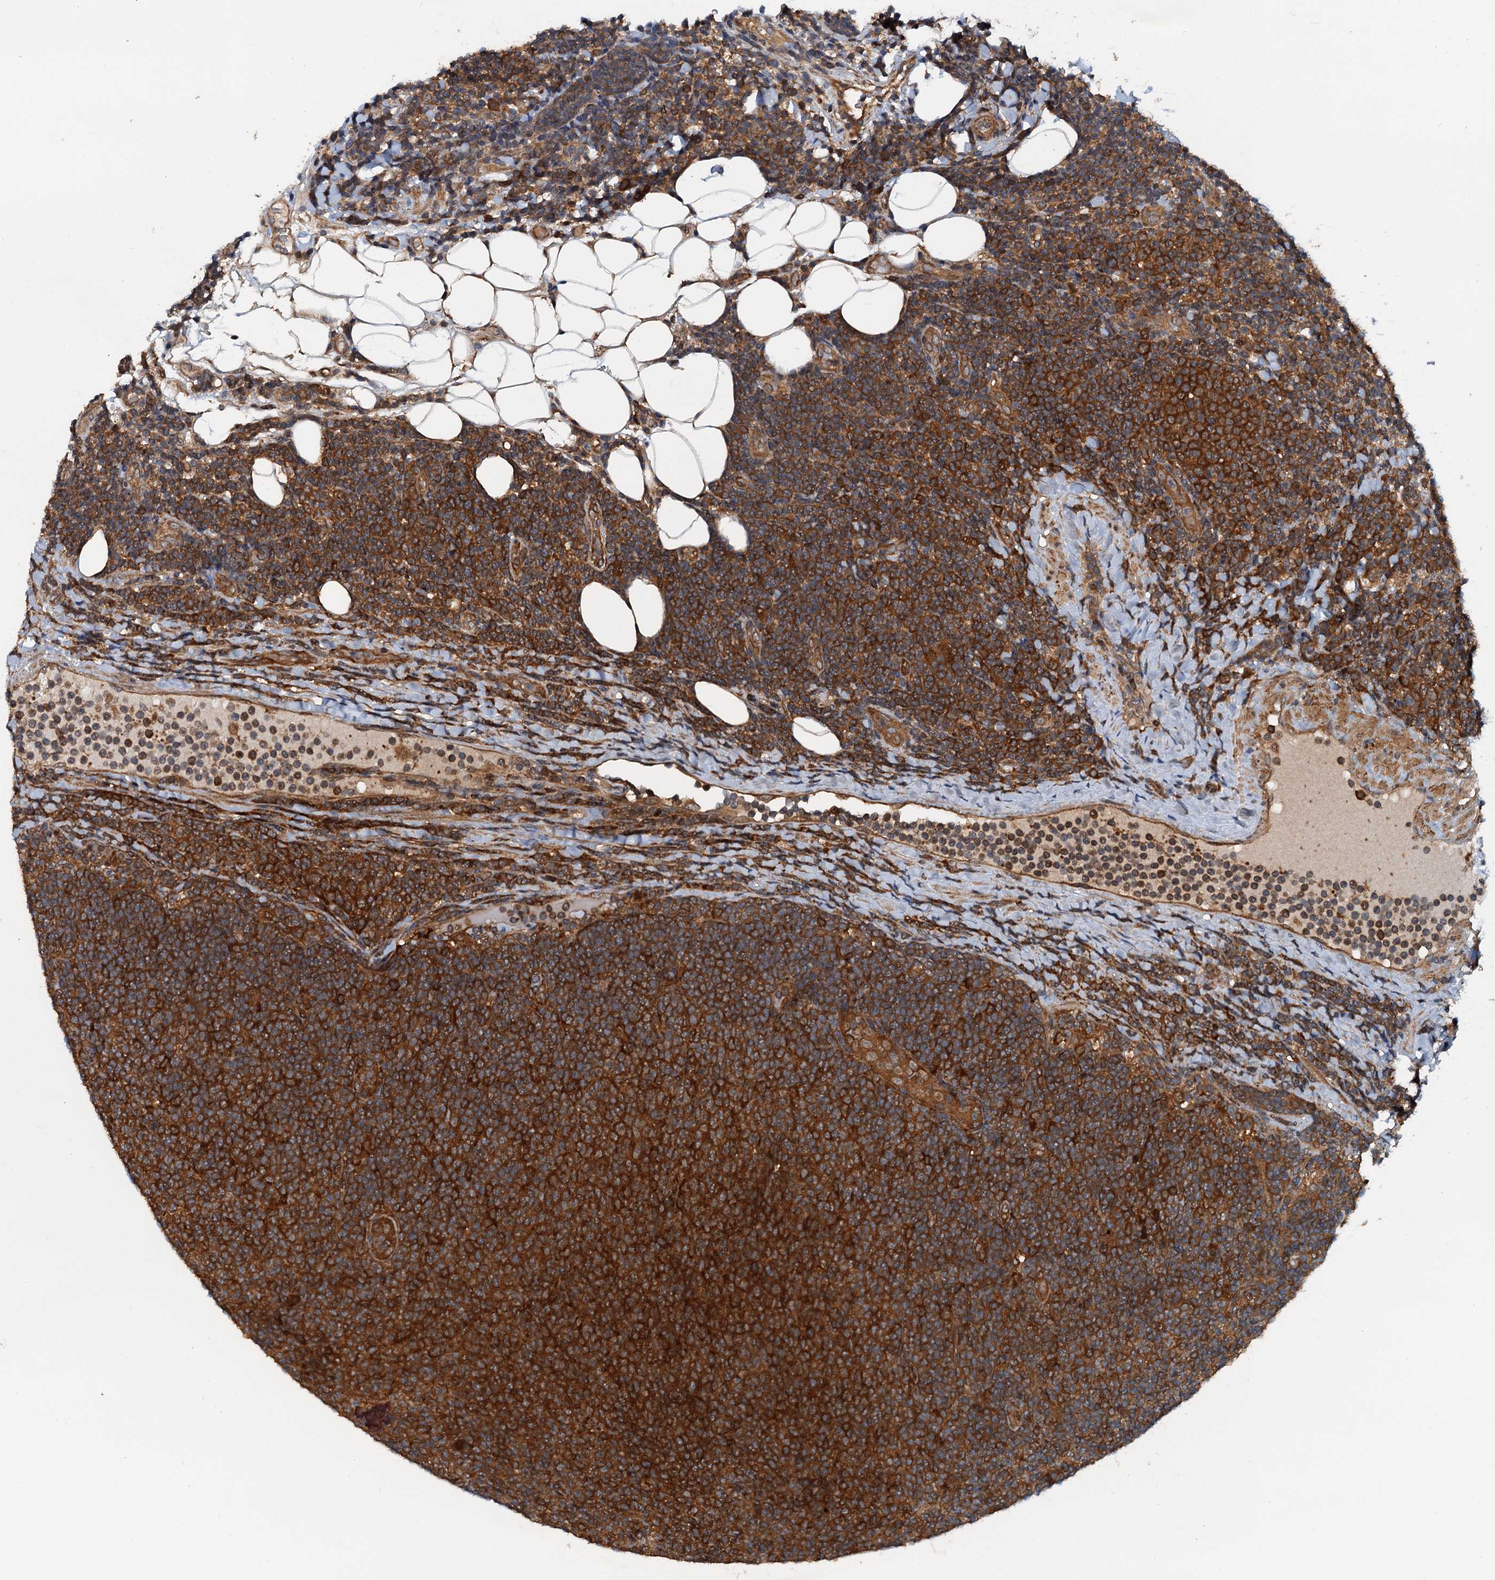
{"staining": {"intensity": "strong", "quantity": ">75%", "location": "cytoplasmic/membranous"}, "tissue": "lymphoma", "cell_type": "Tumor cells", "image_type": "cancer", "snomed": [{"axis": "morphology", "description": "Malignant lymphoma, non-Hodgkin's type, Low grade"}, {"axis": "topography", "description": "Lymph node"}], "caption": "This photomicrograph demonstrates immunohistochemistry staining of human low-grade malignant lymphoma, non-Hodgkin's type, with high strong cytoplasmic/membranous positivity in about >75% of tumor cells.", "gene": "AAGAB", "patient": {"sex": "male", "age": 66}}